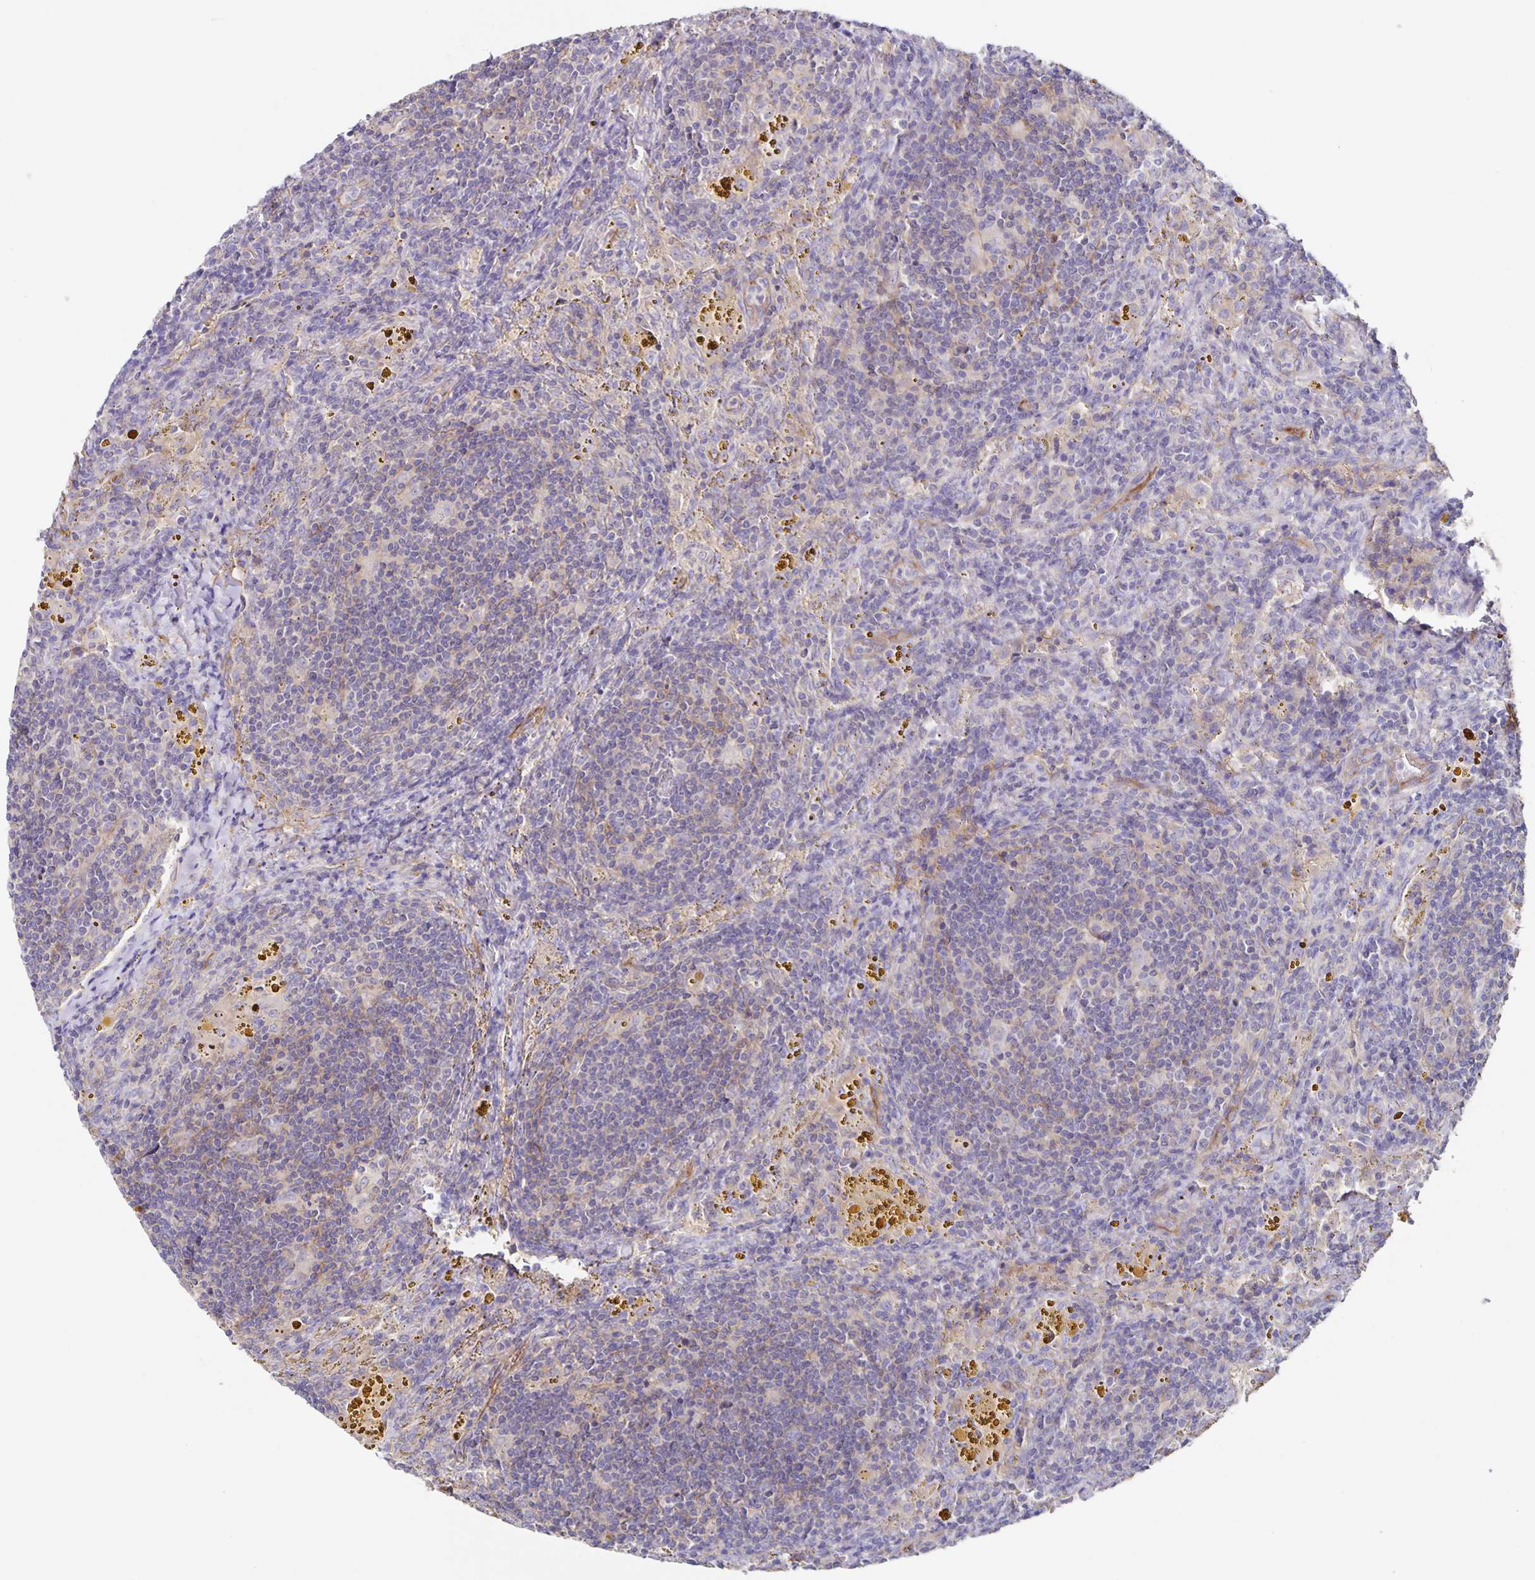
{"staining": {"intensity": "negative", "quantity": "none", "location": "none"}, "tissue": "lymphoma", "cell_type": "Tumor cells", "image_type": "cancer", "snomed": [{"axis": "morphology", "description": "Malignant lymphoma, non-Hodgkin's type, Low grade"}, {"axis": "topography", "description": "Spleen"}], "caption": "The micrograph displays no staining of tumor cells in lymphoma.", "gene": "ITGA2", "patient": {"sex": "female", "age": 70}}